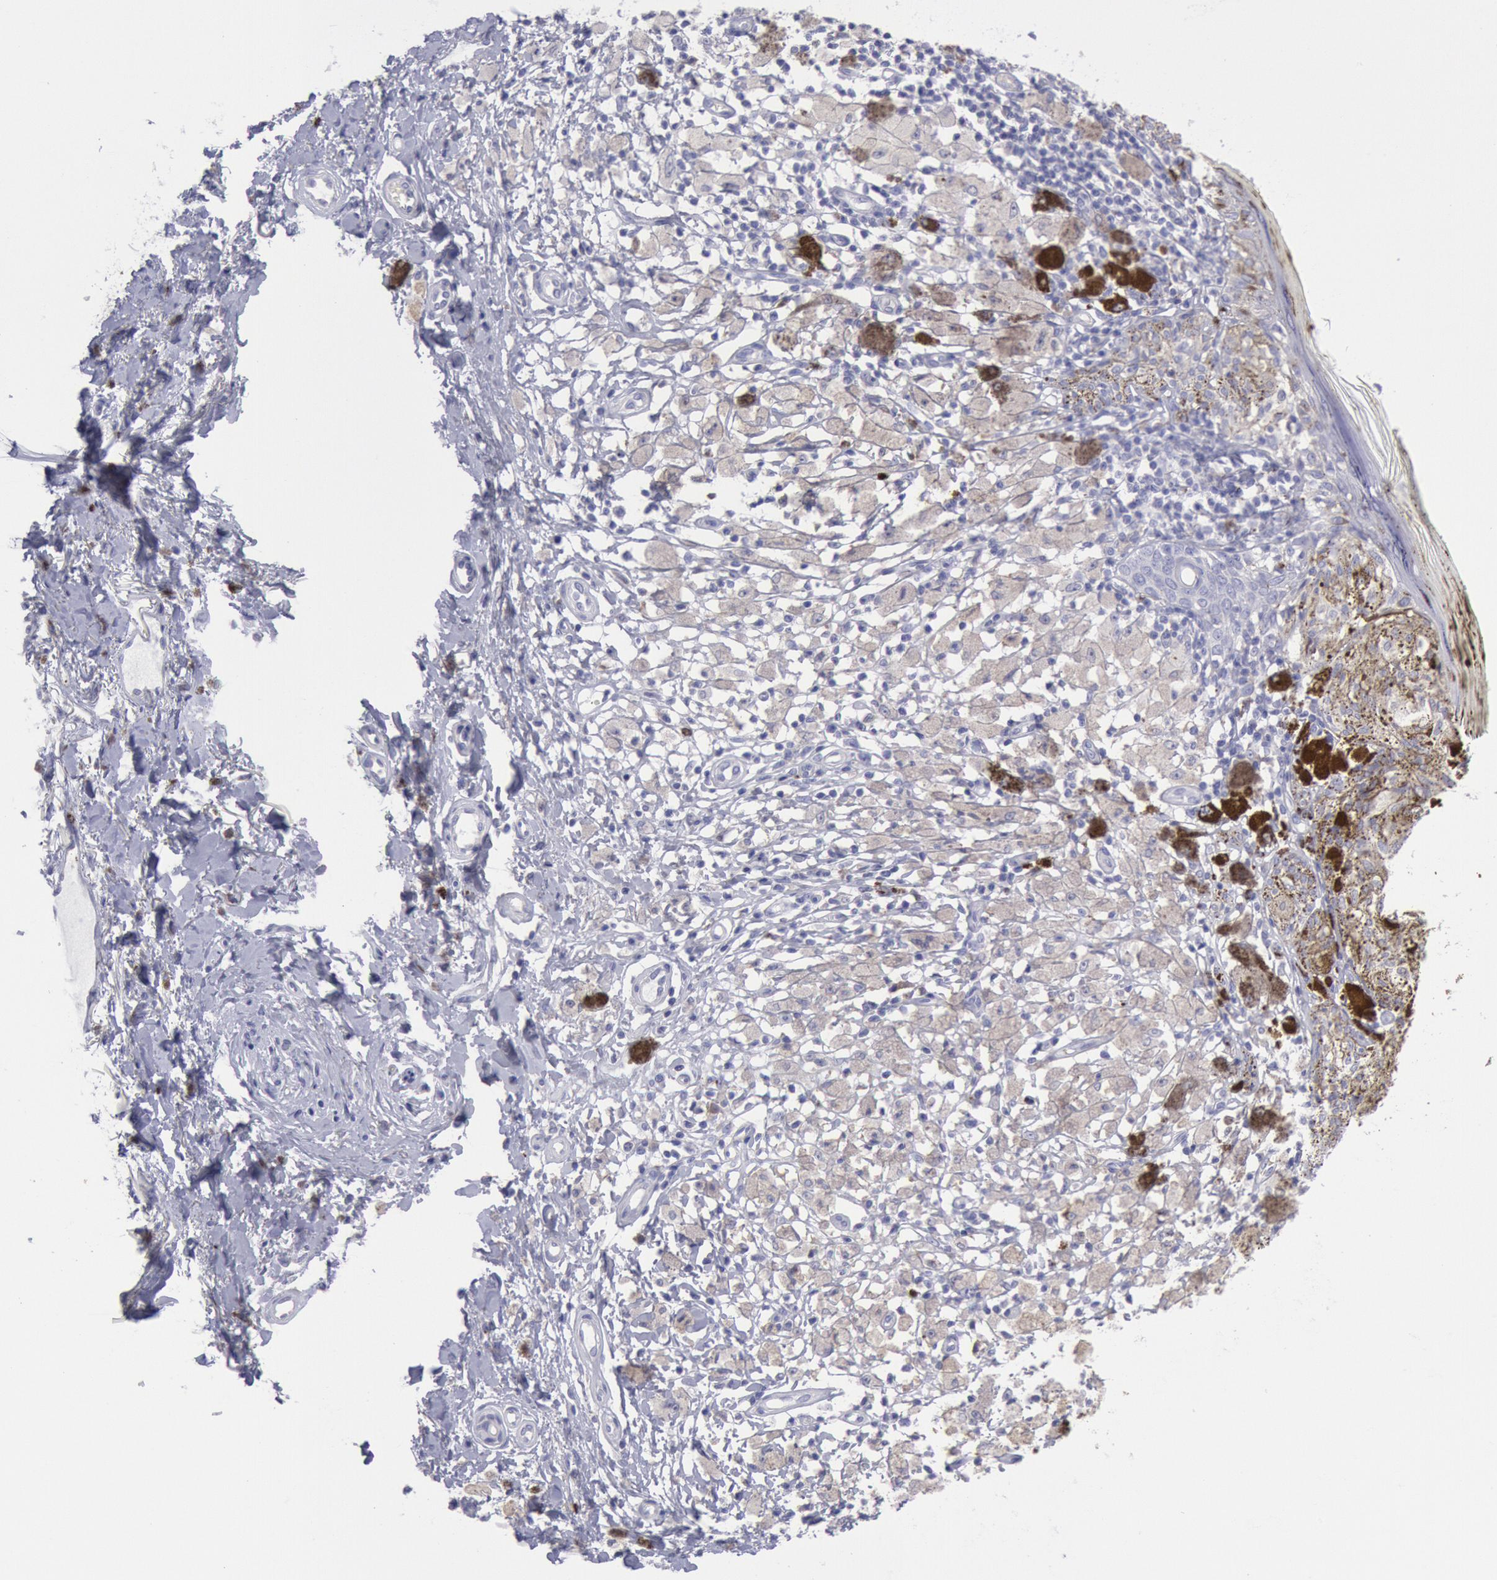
{"staining": {"intensity": "negative", "quantity": "none", "location": "none"}, "tissue": "melanoma", "cell_type": "Tumor cells", "image_type": "cancer", "snomed": [{"axis": "morphology", "description": "Malignant melanoma, NOS"}, {"axis": "topography", "description": "Skin"}], "caption": "Melanoma stained for a protein using IHC exhibits no expression tumor cells.", "gene": "MYH7", "patient": {"sex": "male", "age": 88}}